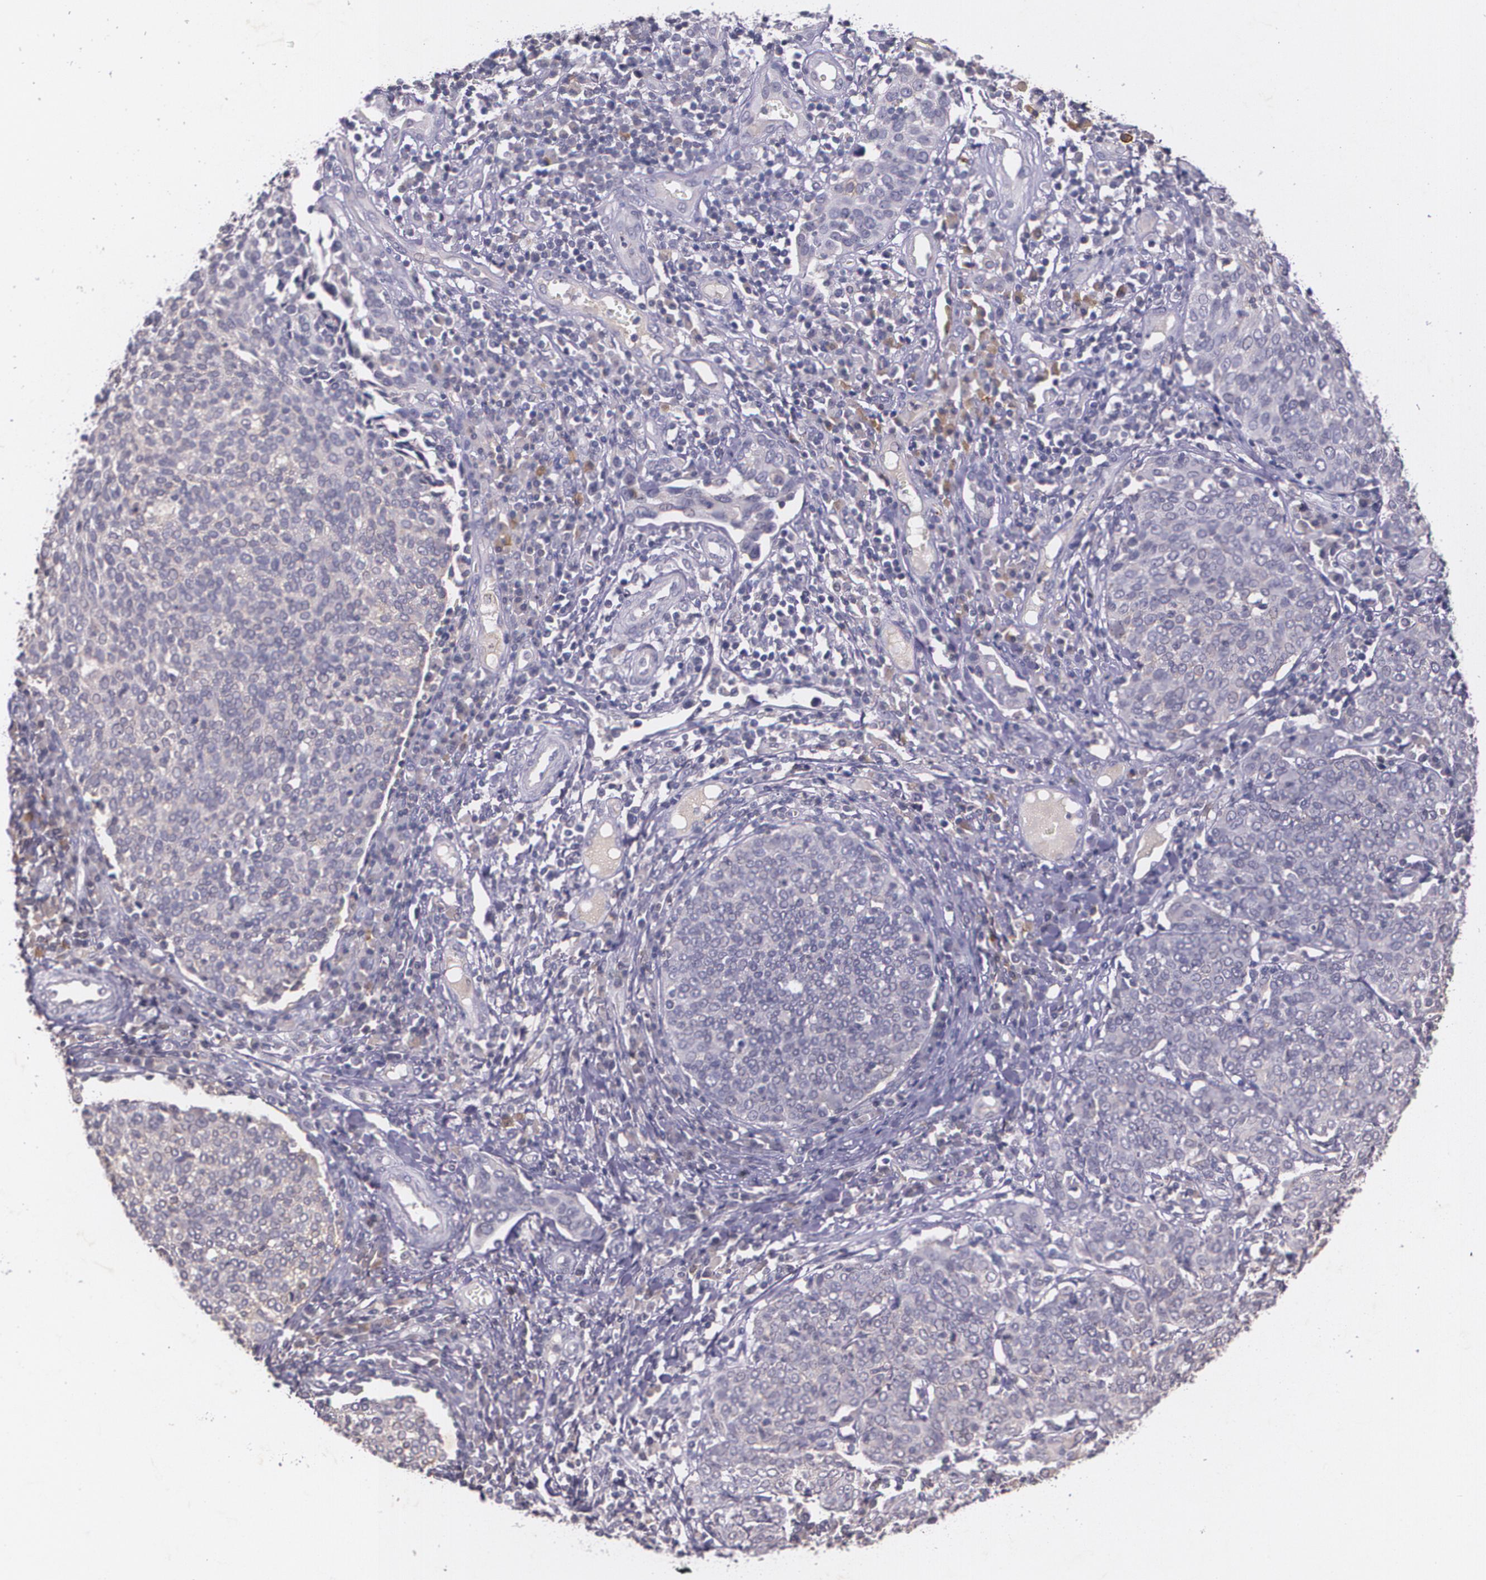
{"staining": {"intensity": "negative", "quantity": "none", "location": "none"}, "tissue": "cervical cancer", "cell_type": "Tumor cells", "image_type": "cancer", "snomed": [{"axis": "morphology", "description": "Squamous cell carcinoma, NOS"}, {"axis": "topography", "description": "Cervix"}], "caption": "The image exhibits no staining of tumor cells in squamous cell carcinoma (cervical).", "gene": "TM4SF1", "patient": {"sex": "female", "age": 40}}